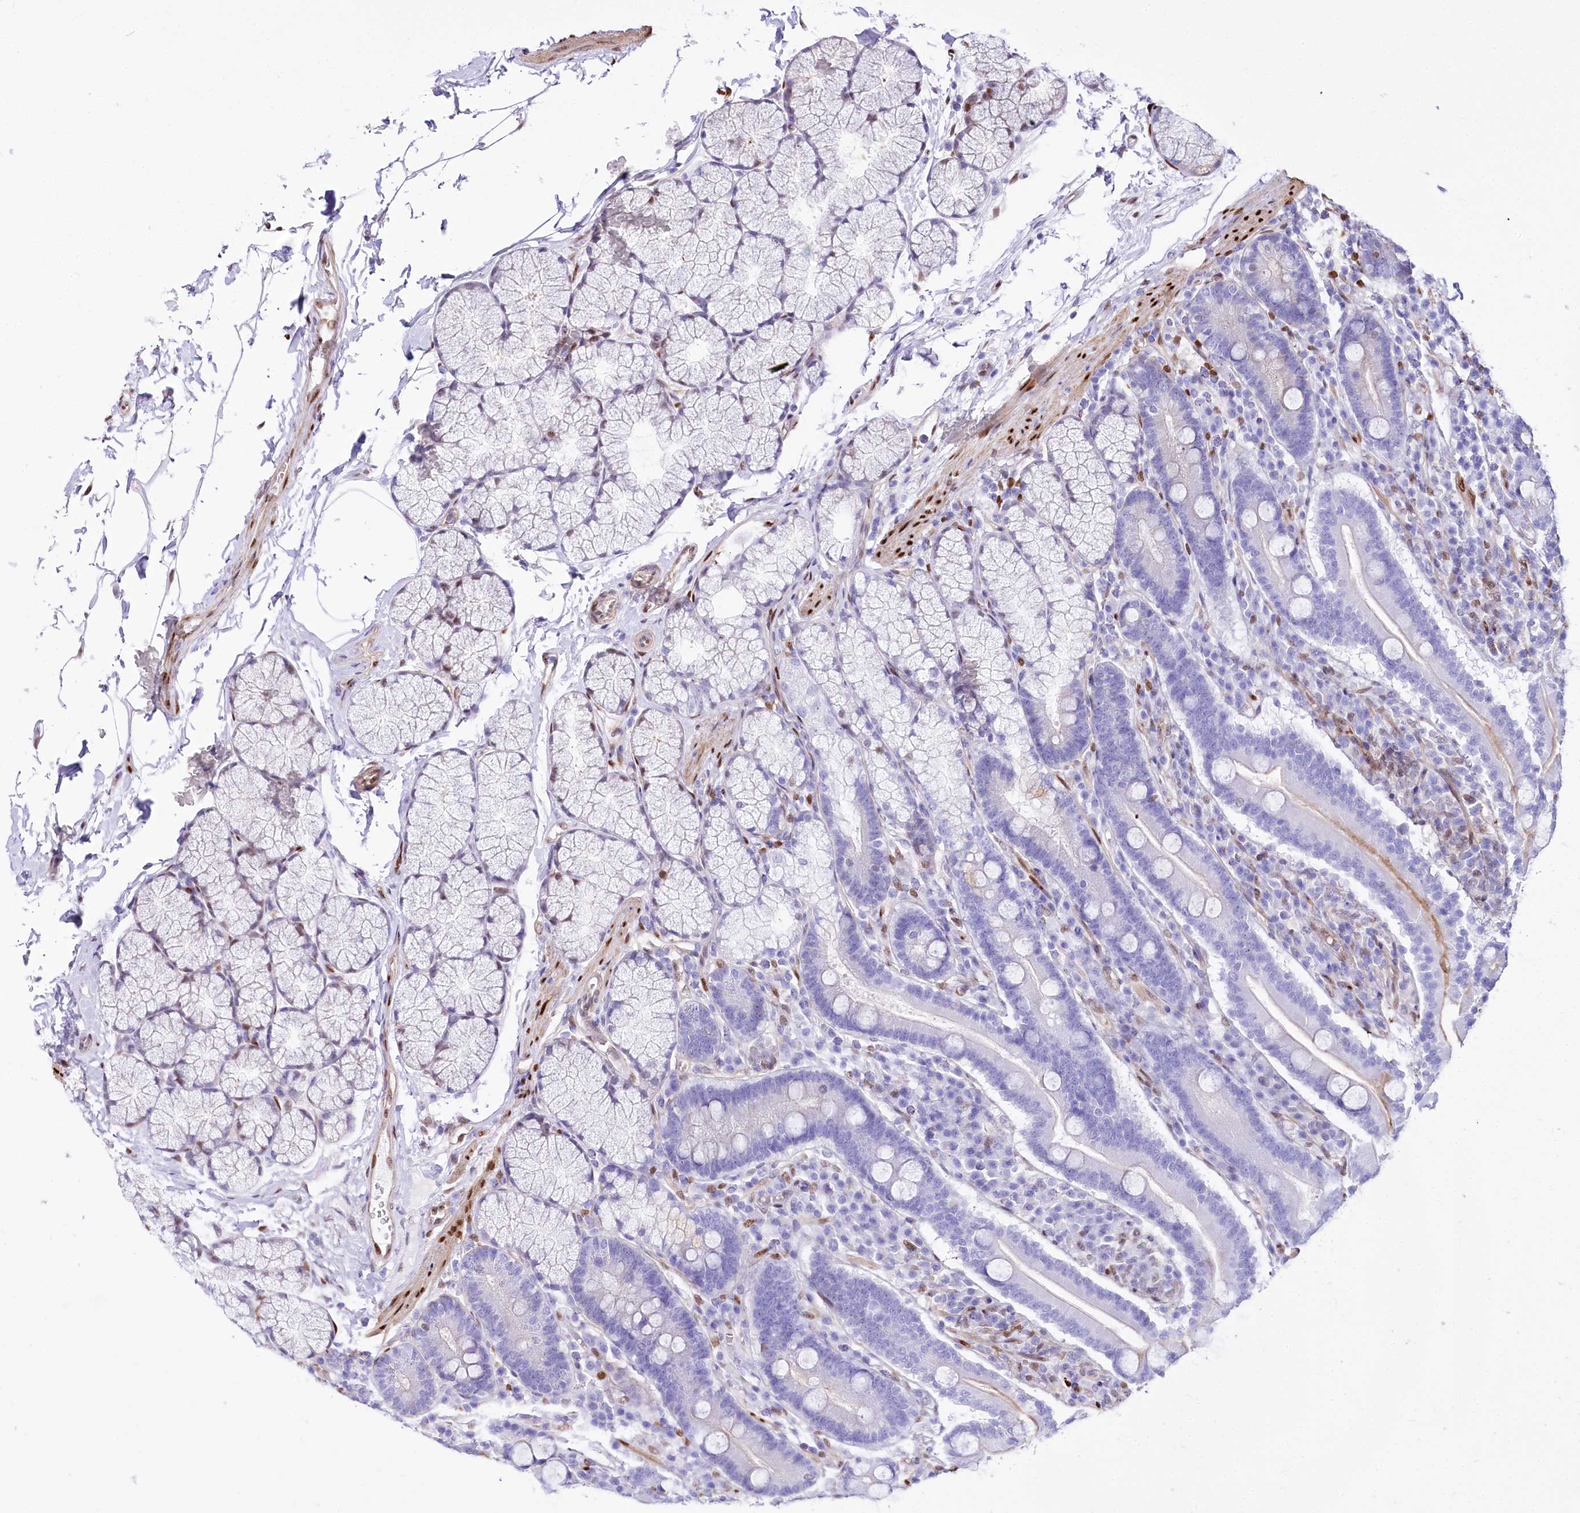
{"staining": {"intensity": "negative", "quantity": "none", "location": "none"}, "tissue": "duodenum", "cell_type": "Glandular cells", "image_type": "normal", "snomed": [{"axis": "morphology", "description": "Normal tissue, NOS"}, {"axis": "topography", "description": "Duodenum"}], "caption": "This histopathology image is of benign duodenum stained with immunohistochemistry to label a protein in brown with the nuclei are counter-stained blue. There is no expression in glandular cells. The staining is performed using DAB (3,3'-diaminobenzidine) brown chromogen with nuclei counter-stained in using hematoxylin.", "gene": "PTMS", "patient": {"sex": "male", "age": 35}}